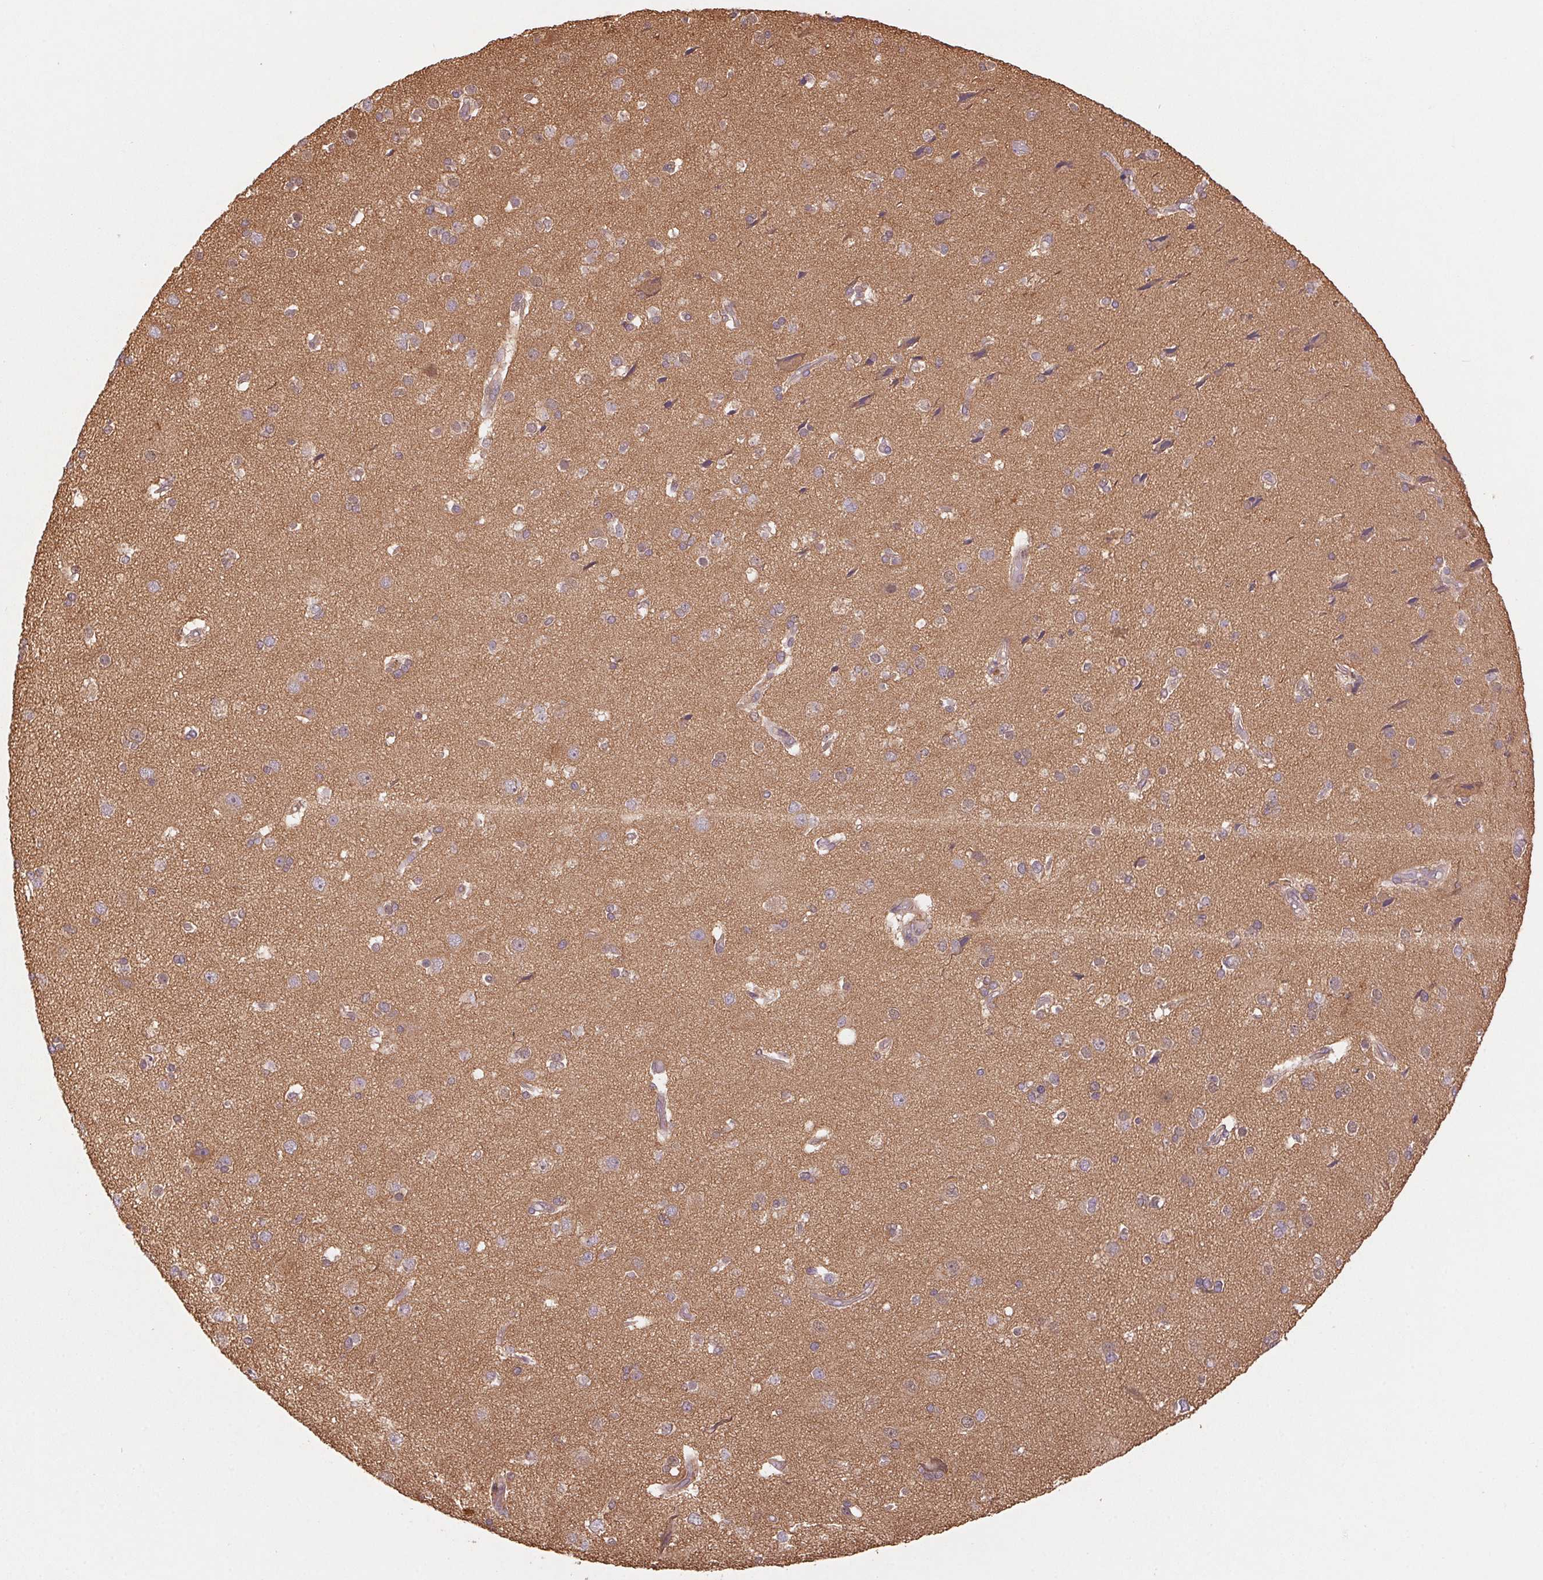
{"staining": {"intensity": "moderate", "quantity": "25%-75%", "location": "cytoplasmic/membranous"}, "tissue": "cerebral cortex", "cell_type": "Endothelial cells", "image_type": "normal", "snomed": [{"axis": "morphology", "description": "Normal tissue, NOS"}, {"axis": "morphology", "description": "Glioma, malignant, High grade"}, {"axis": "topography", "description": "Cerebral cortex"}], "caption": "Immunohistochemical staining of normal cerebral cortex shows moderate cytoplasmic/membranous protein expression in approximately 25%-75% of endothelial cells.", "gene": "TUBA1A", "patient": {"sex": "male", "age": 71}}